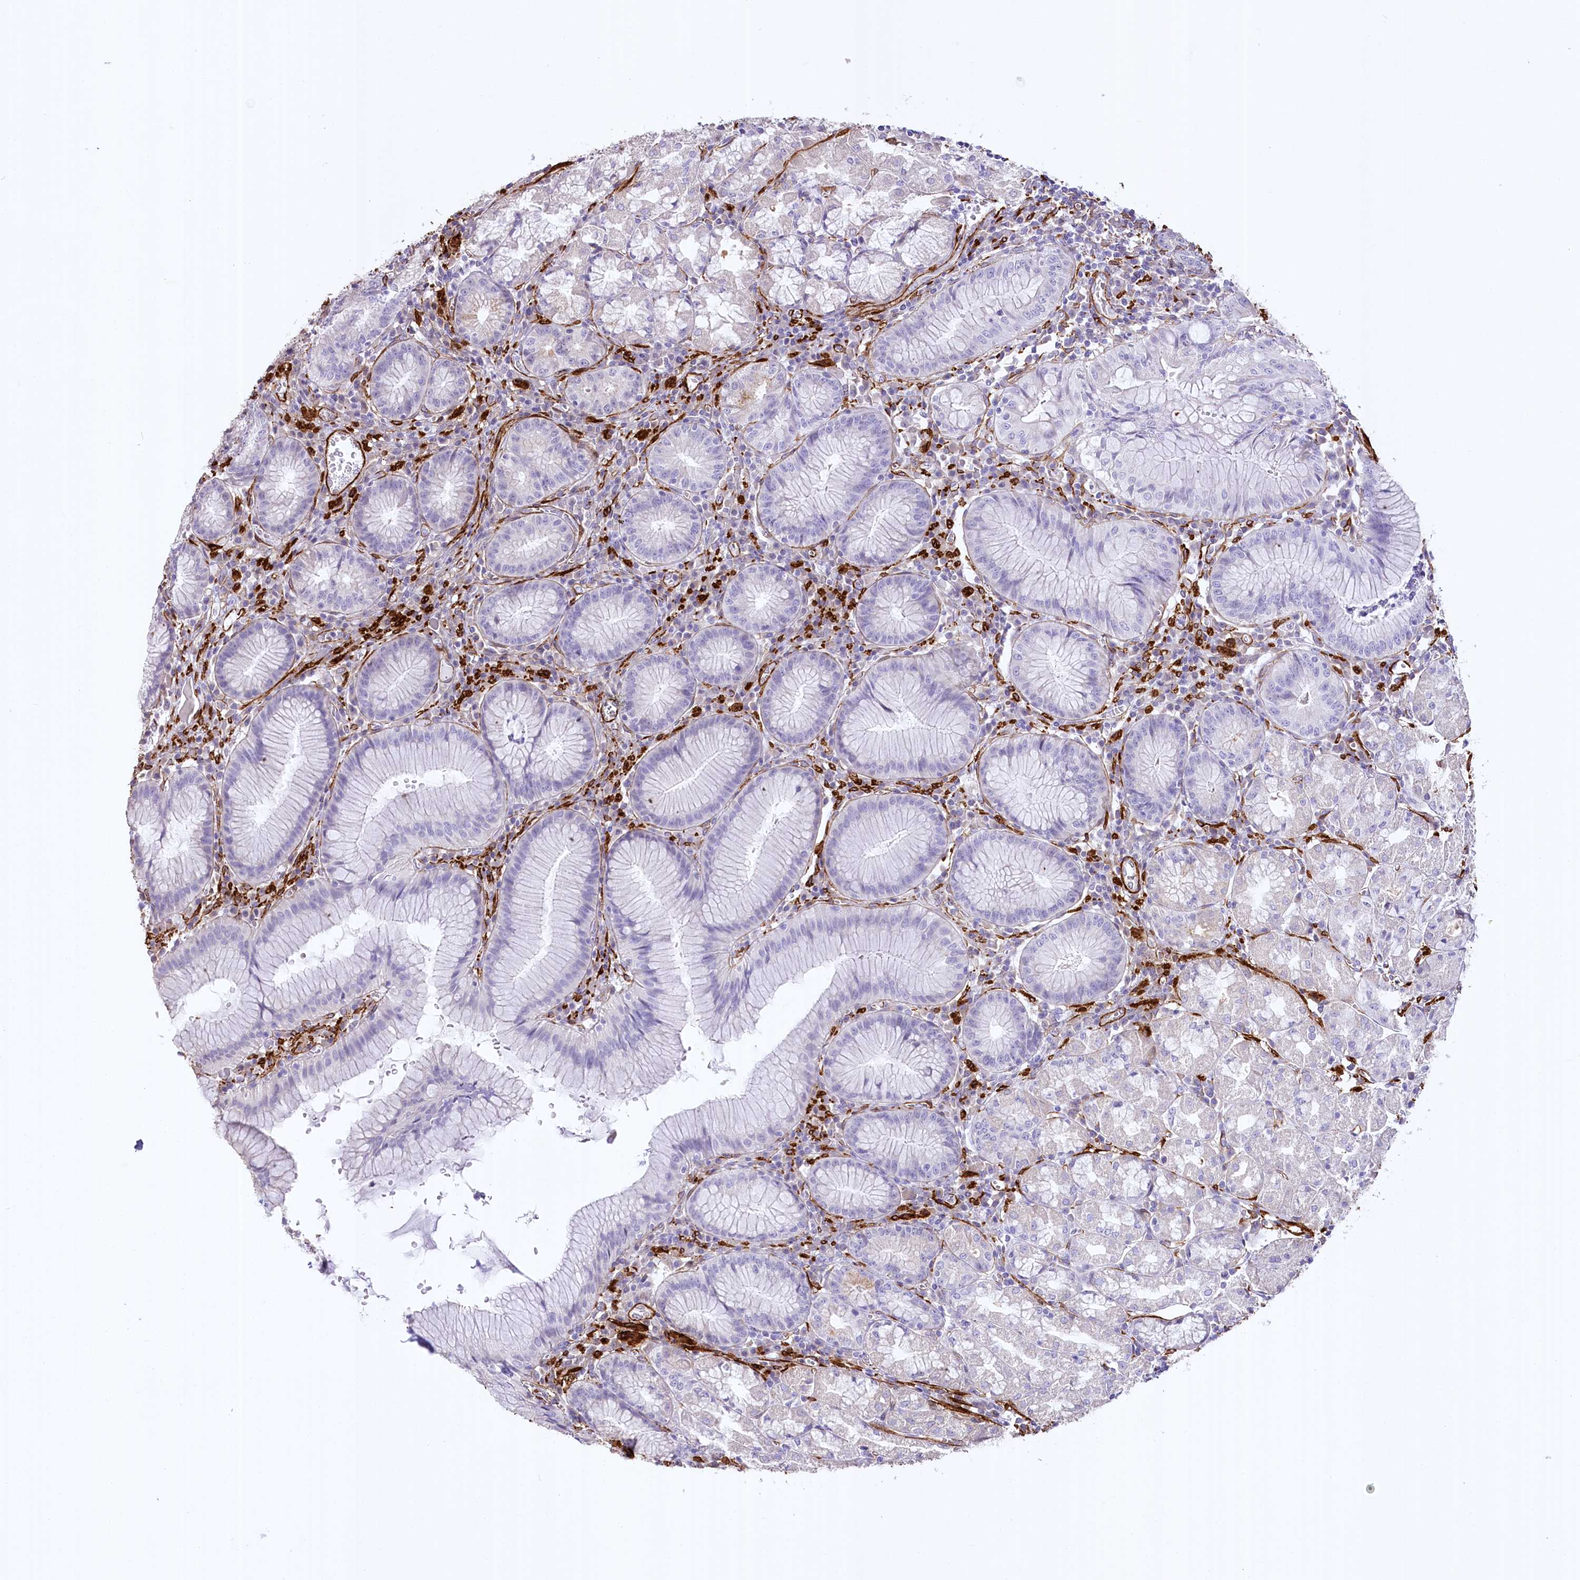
{"staining": {"intensity": "negative", "quantity": "none", "location": "none"}, "tissue": "stomach", "cell_type": "Glandular cells", "image_type": "normal", "snomed": [{"axis": "morphology", "description": "Normal tissue, NOS"}, {"axis": "topography", "description": "Stomach"}], "caption": "This is a histopathology image of immunohistochemistry (IHC) staining of unremarkable stomach, which shows no expression in glandular cells.", "gene": "SYNPO2", "patient": {"sex": "male", "age": 55}}